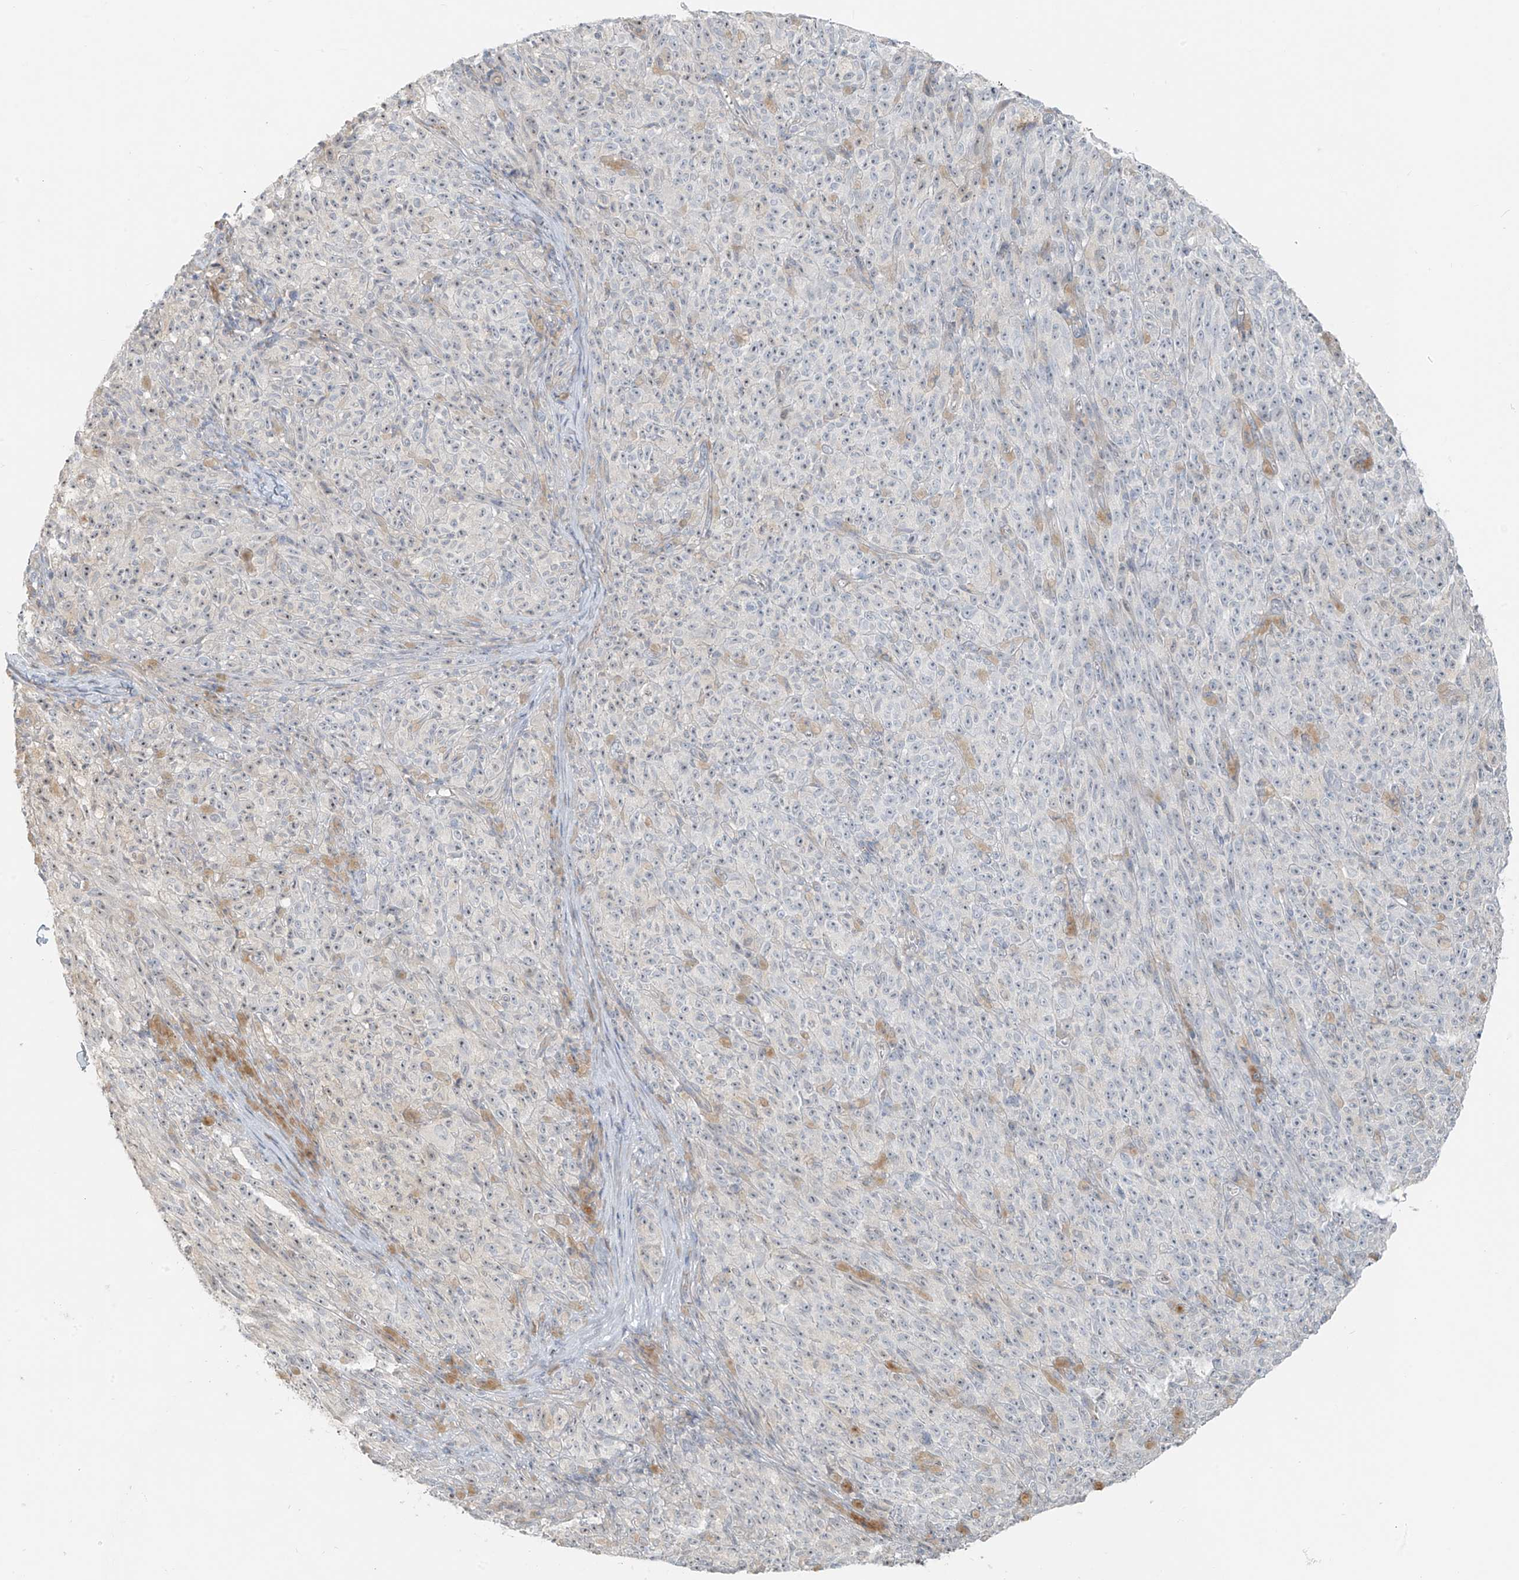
{"staining": {"intensity": "negative", "quantity": "none", "location": "none"}, "tissue": "melanoma", "cell_type": "Tumor cells", "image_type": "cancer", "snomed": [{"axis": "morphology", "description": "Malignant melanoma, NOS"}, {"axis": "topography", "description": "Skin"}], "caption": "A histopathology image of human melanoma is negative for staining in tumor cells.", "gene": "UST", "patient": {"sex": "female", "age": 82}}